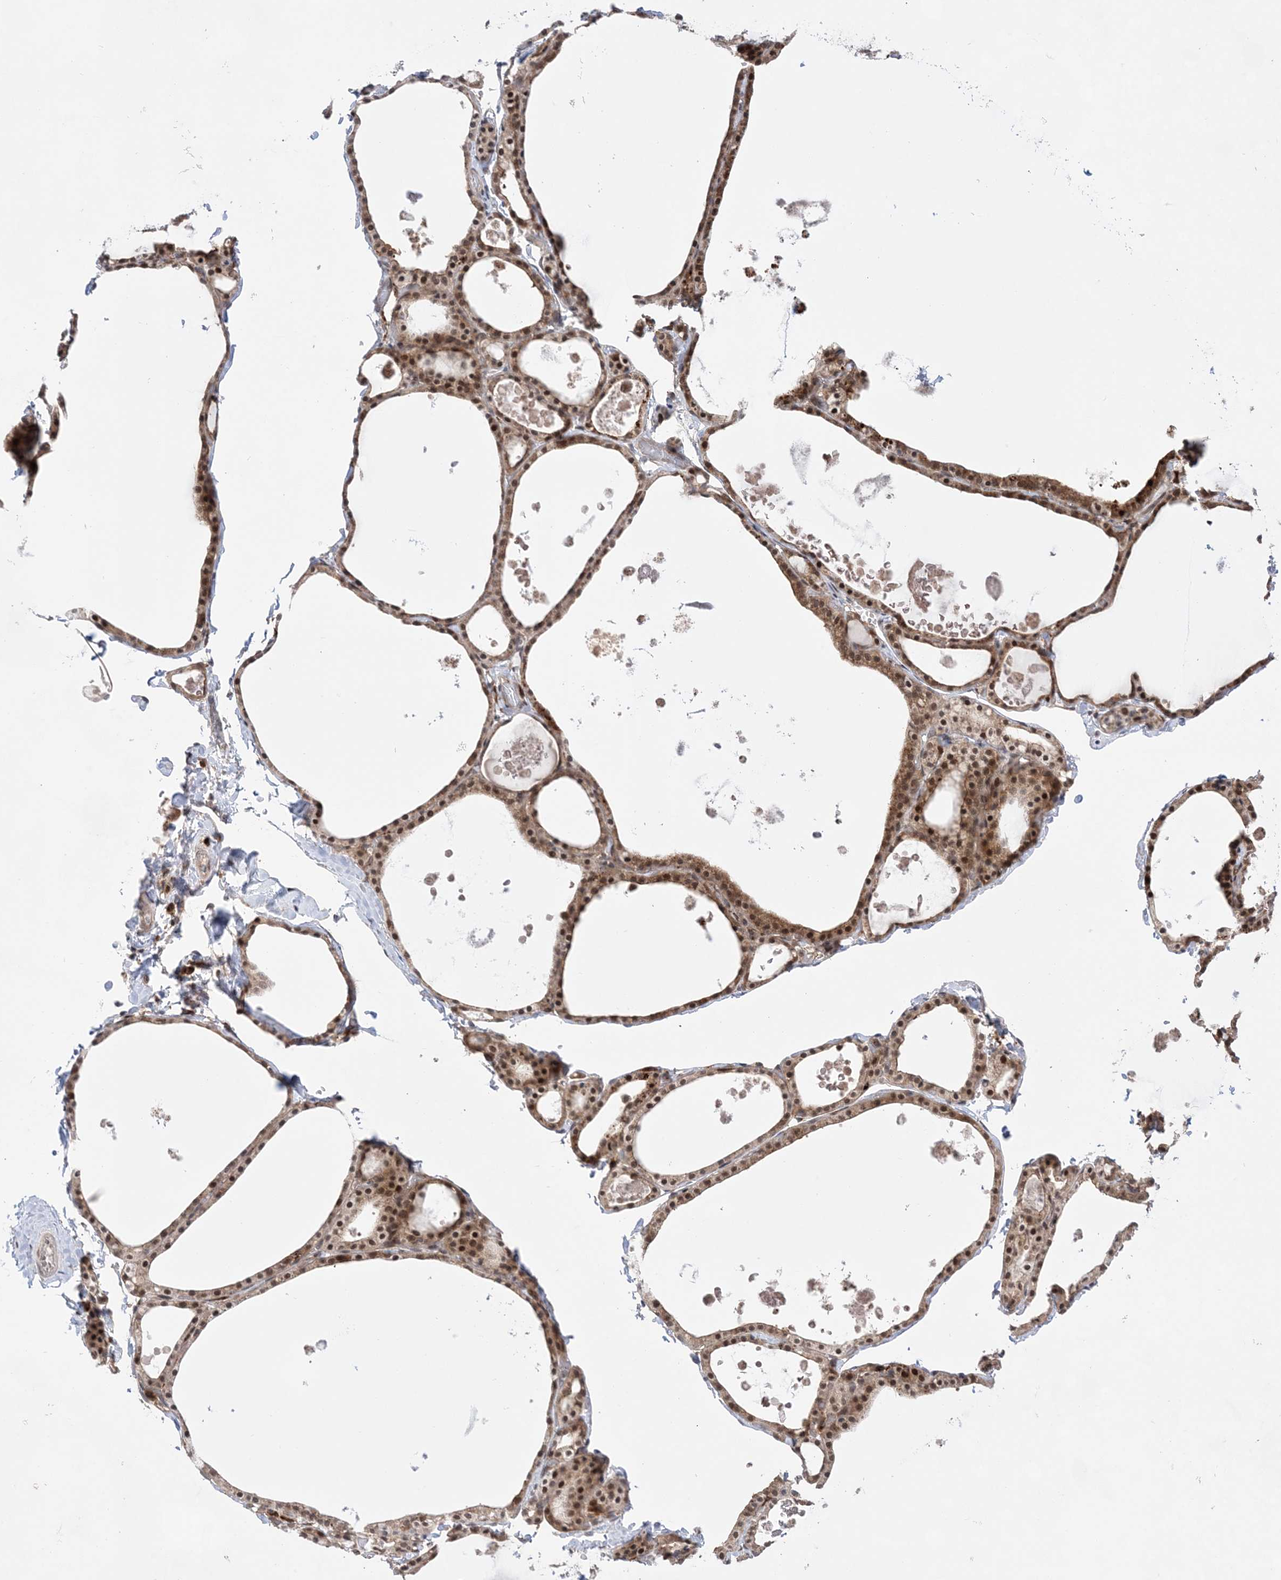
{"staining": {"intensity": "moderate", "quantity": ">75%", "location": "cytoplasmic/membranous,nuclear"}, "tissue": "thyroid gland", "cell_type": "Glandular cells", "image_type": "normal", "snomed": [{"axis": "morphology", "description": "Normal tissue, NOS"}, {"axis": "topography", "description": "Thyroid gland"}], "caption": "Approximately >75% of glandular cells in unremarkable human thyroid gland demonstrate moderate cytoplasmic/membranous,nuclear protein staining as visualized by brown immunohistochemical staining.", "gene": "ANAPC15", "patient": {"sex": "male", "age": 56}}